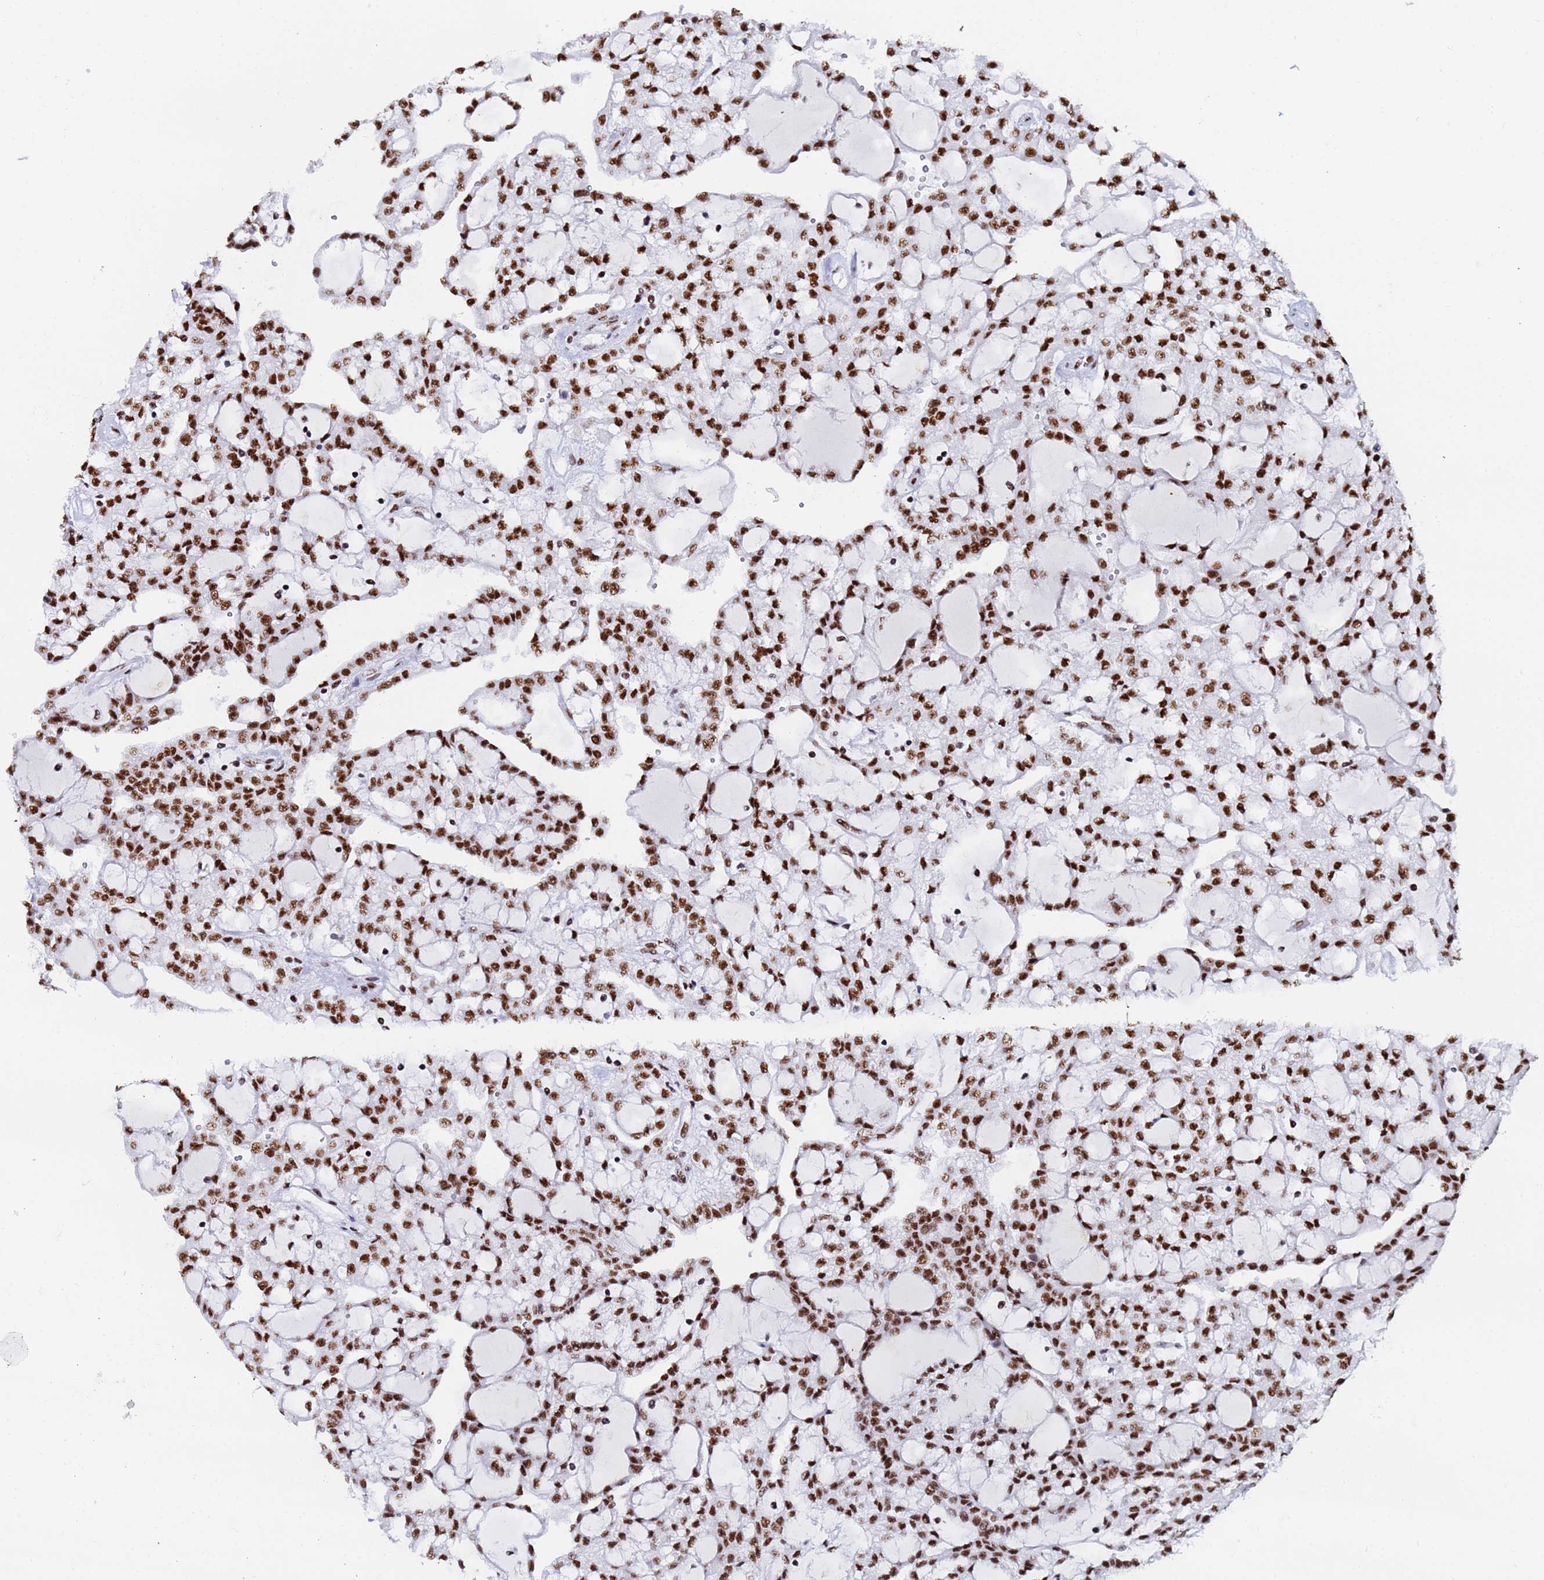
{"staining": {"intensity": "strong", "quantity": ">75%", "location": "nuclear"}, "tissue": "renal cancer", "cell_type": "Tumor cells", "image_type": "cancer", "snomed": [{"axis": "morphology", "description": "Adenocarcinoma, NOS"}, {"axis": "topography", "description": "Kidney"}], "caption": "Renal cancer (adenocarcinoma) stained for a protein (brown) shows strong nuclear positive positivity in about >75% of tumor cells.", "gene": "SNRPA1", "patient": {"sex": "male", "age": 63}}